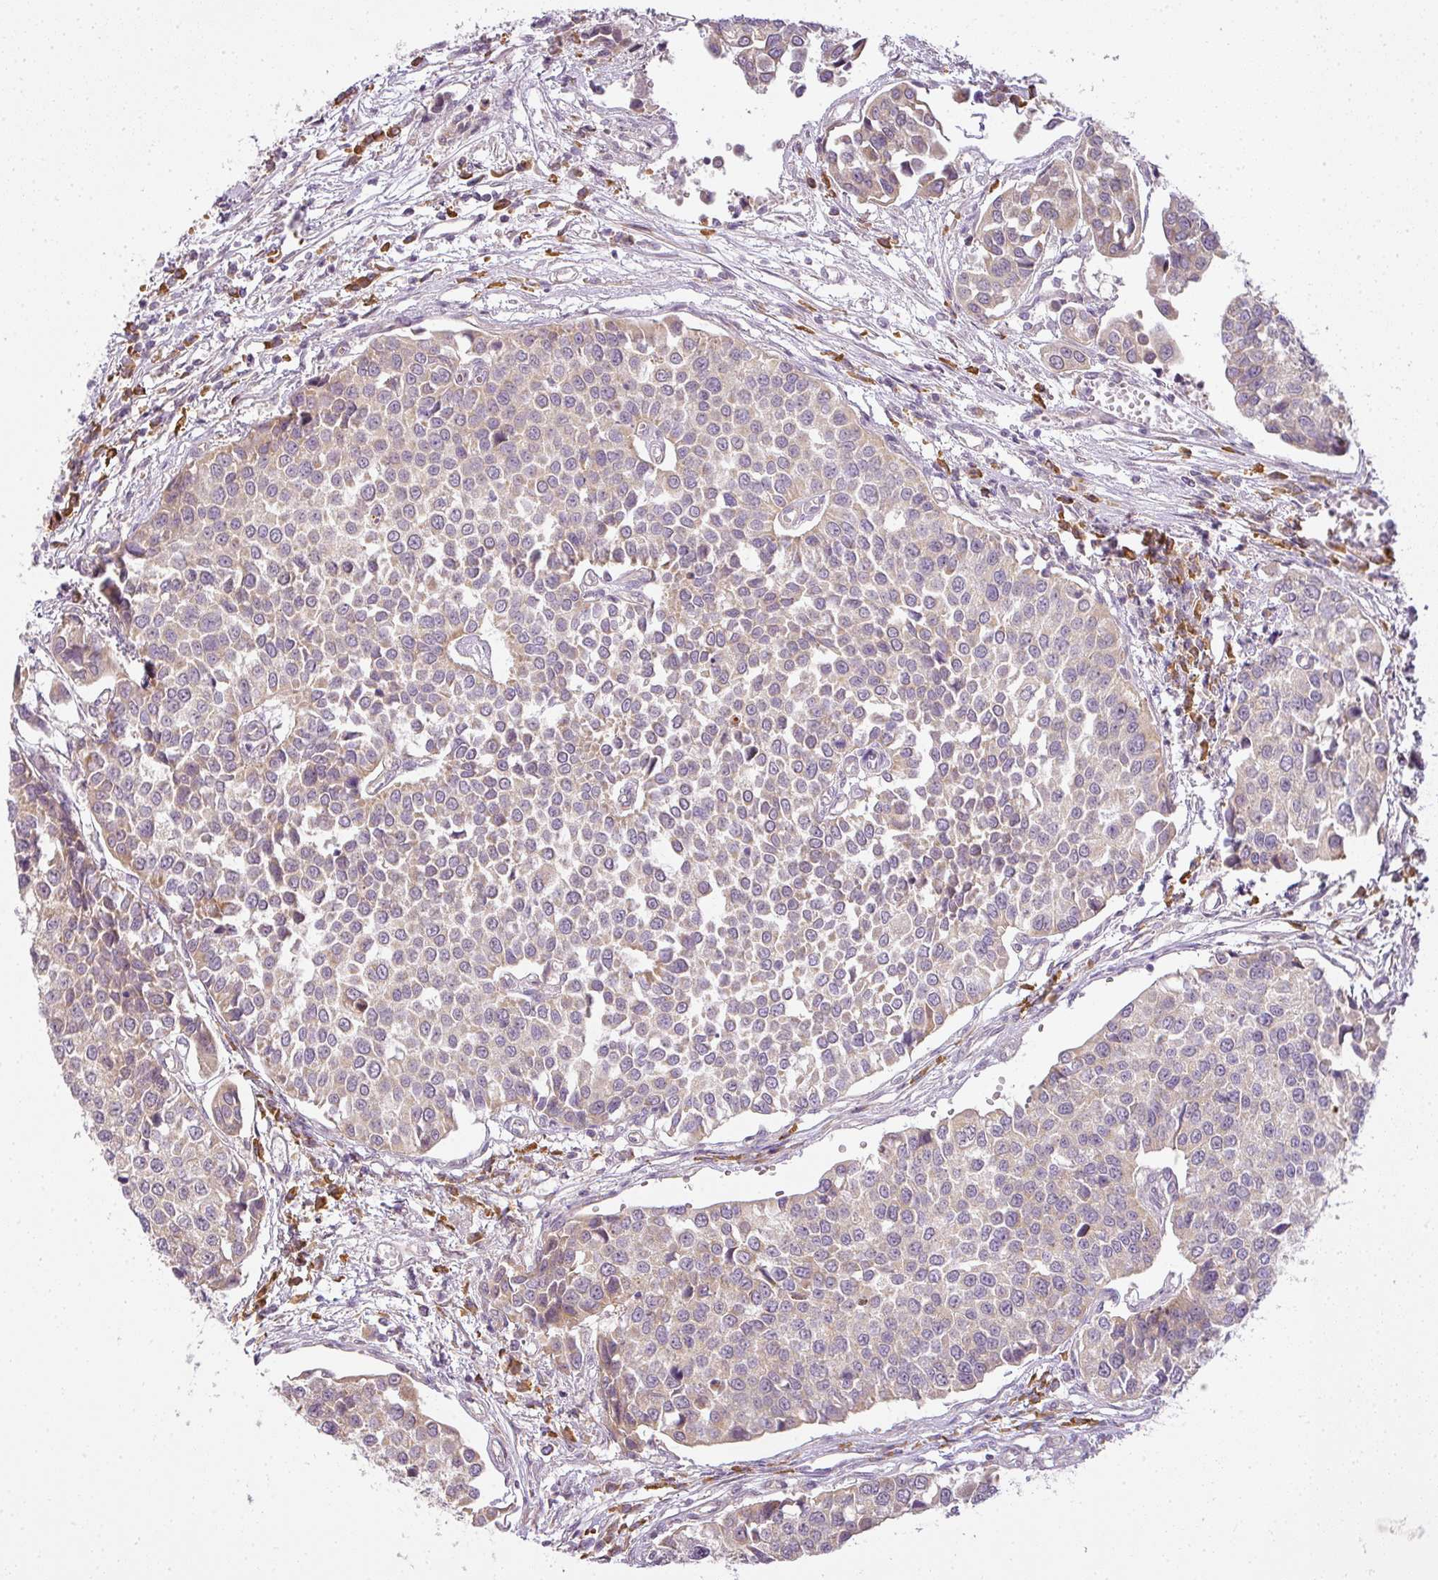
{"staining": {"intensity": "weak", "quantity": "25%-75%", "location": "cytoplasmic/membranous"}, "tissue": "urothelial cancer", "cell_type": "Tumor cells", "image_type": "cancer", "snomed": [{"axis": "morphology", "description": "Urothelial carcinoma, Low grade"}, {"axis": "topography", "description": "Urinary bladder"}], "caption": "Protein positivity by immunohistochemistry demonstrates weak cytoplasmic/membranous staining in approximately 25%-75% of tumor cells in urothelial carcinoma (low-grade).", "gene": "LY75", "patient": {"sex": "female", "age": 78}}